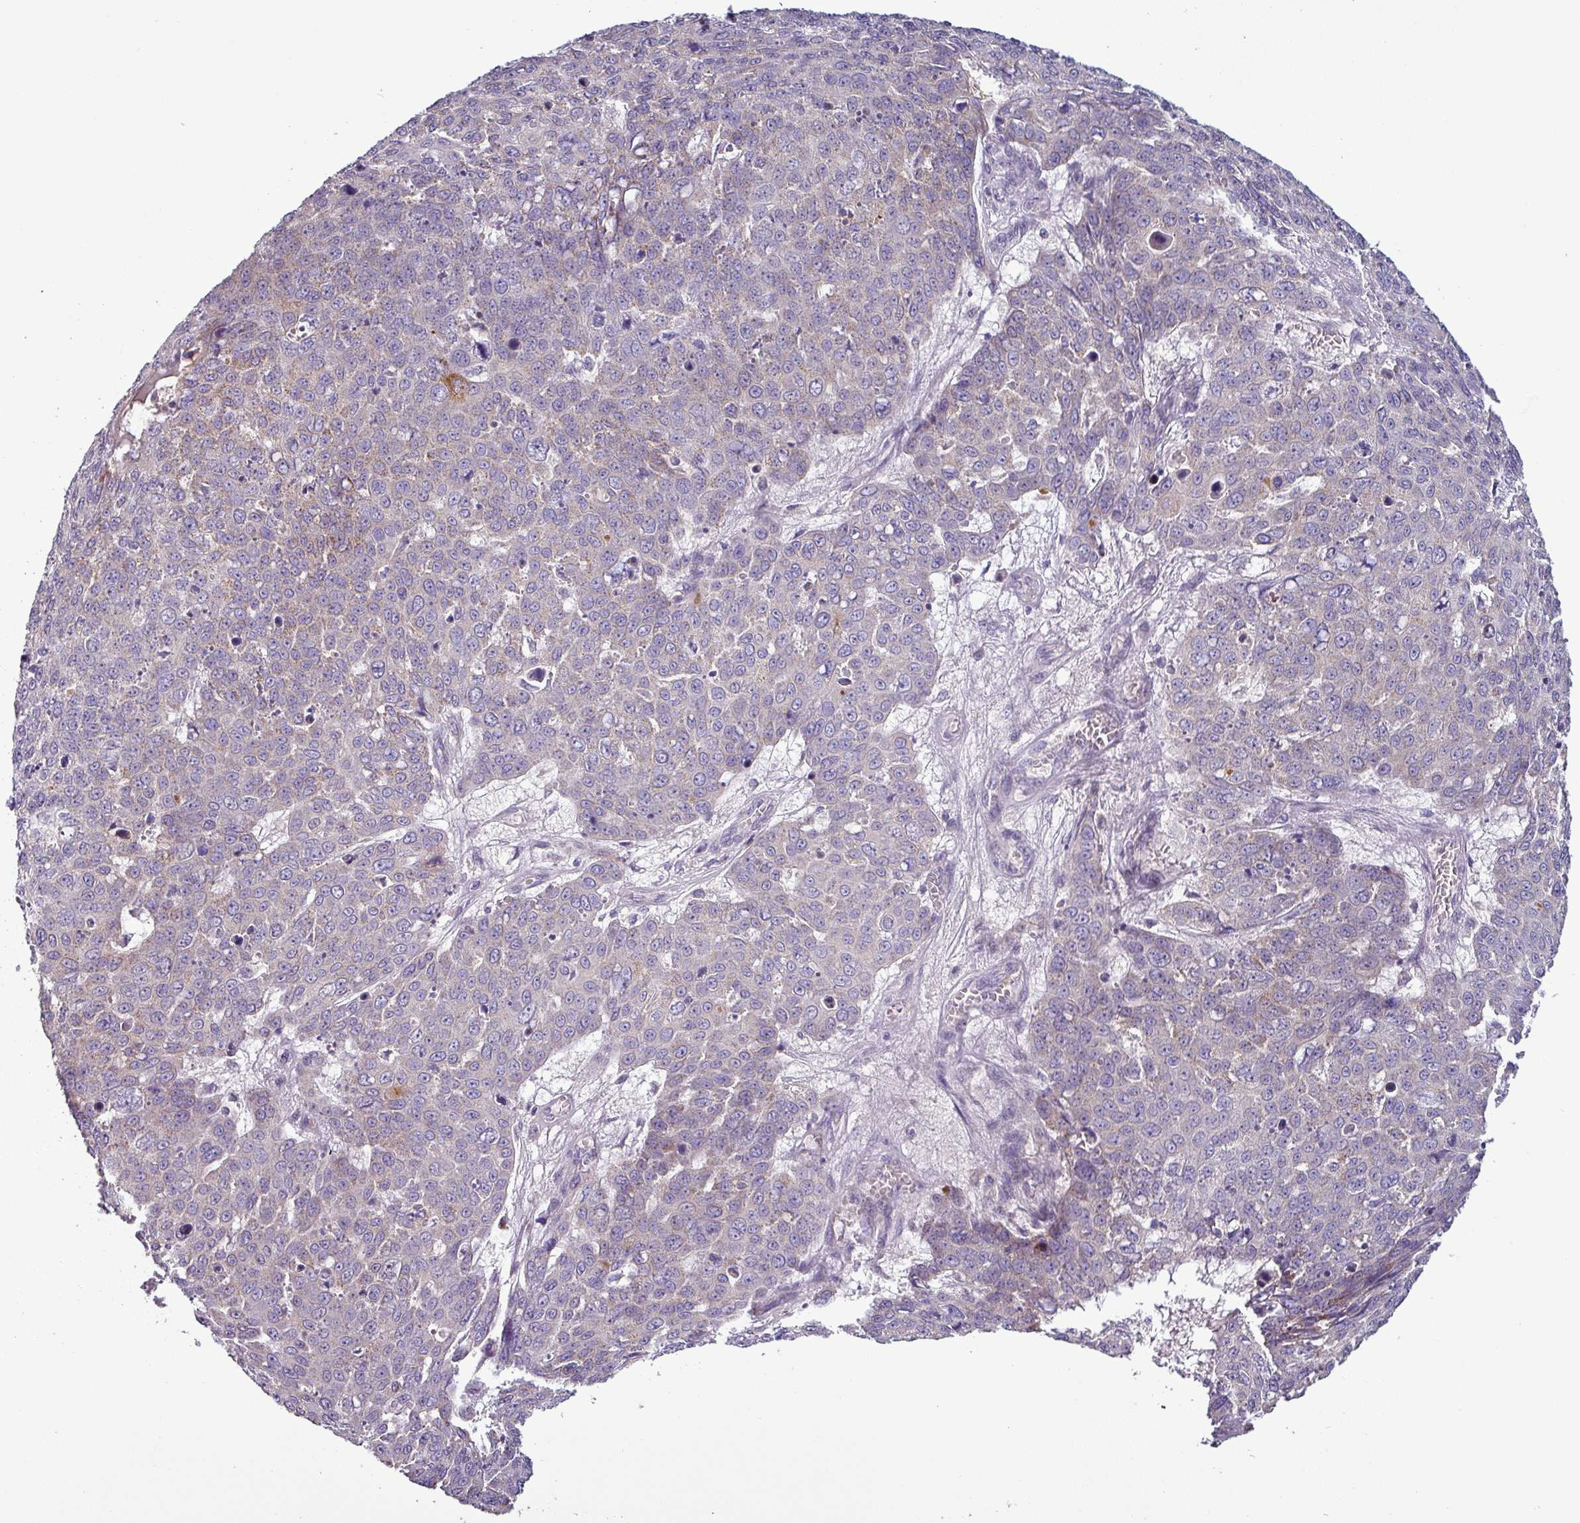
{"staining": {"intensity": "moderate", "quantity": "<25%", "location": "cytoplasmic/membranous"}, "tissue": "skin cancer", "cell_type": "Tumor cells", "image_type": "cancer", "snomed": [{"axis": "morphology", "description": "Squamous cell carcinoma, NOS"}, {"axis": "topography", "description": "Skin"}], "caption": "DAB immunohistochemical staining of squamous cell carcinoma (skin) reveals moderate cytoplasmic/membranous protein staining in about <25% of tumor cells.", "gene": "PNMA6A", "patient": {"sex": "male", "age": 71}}